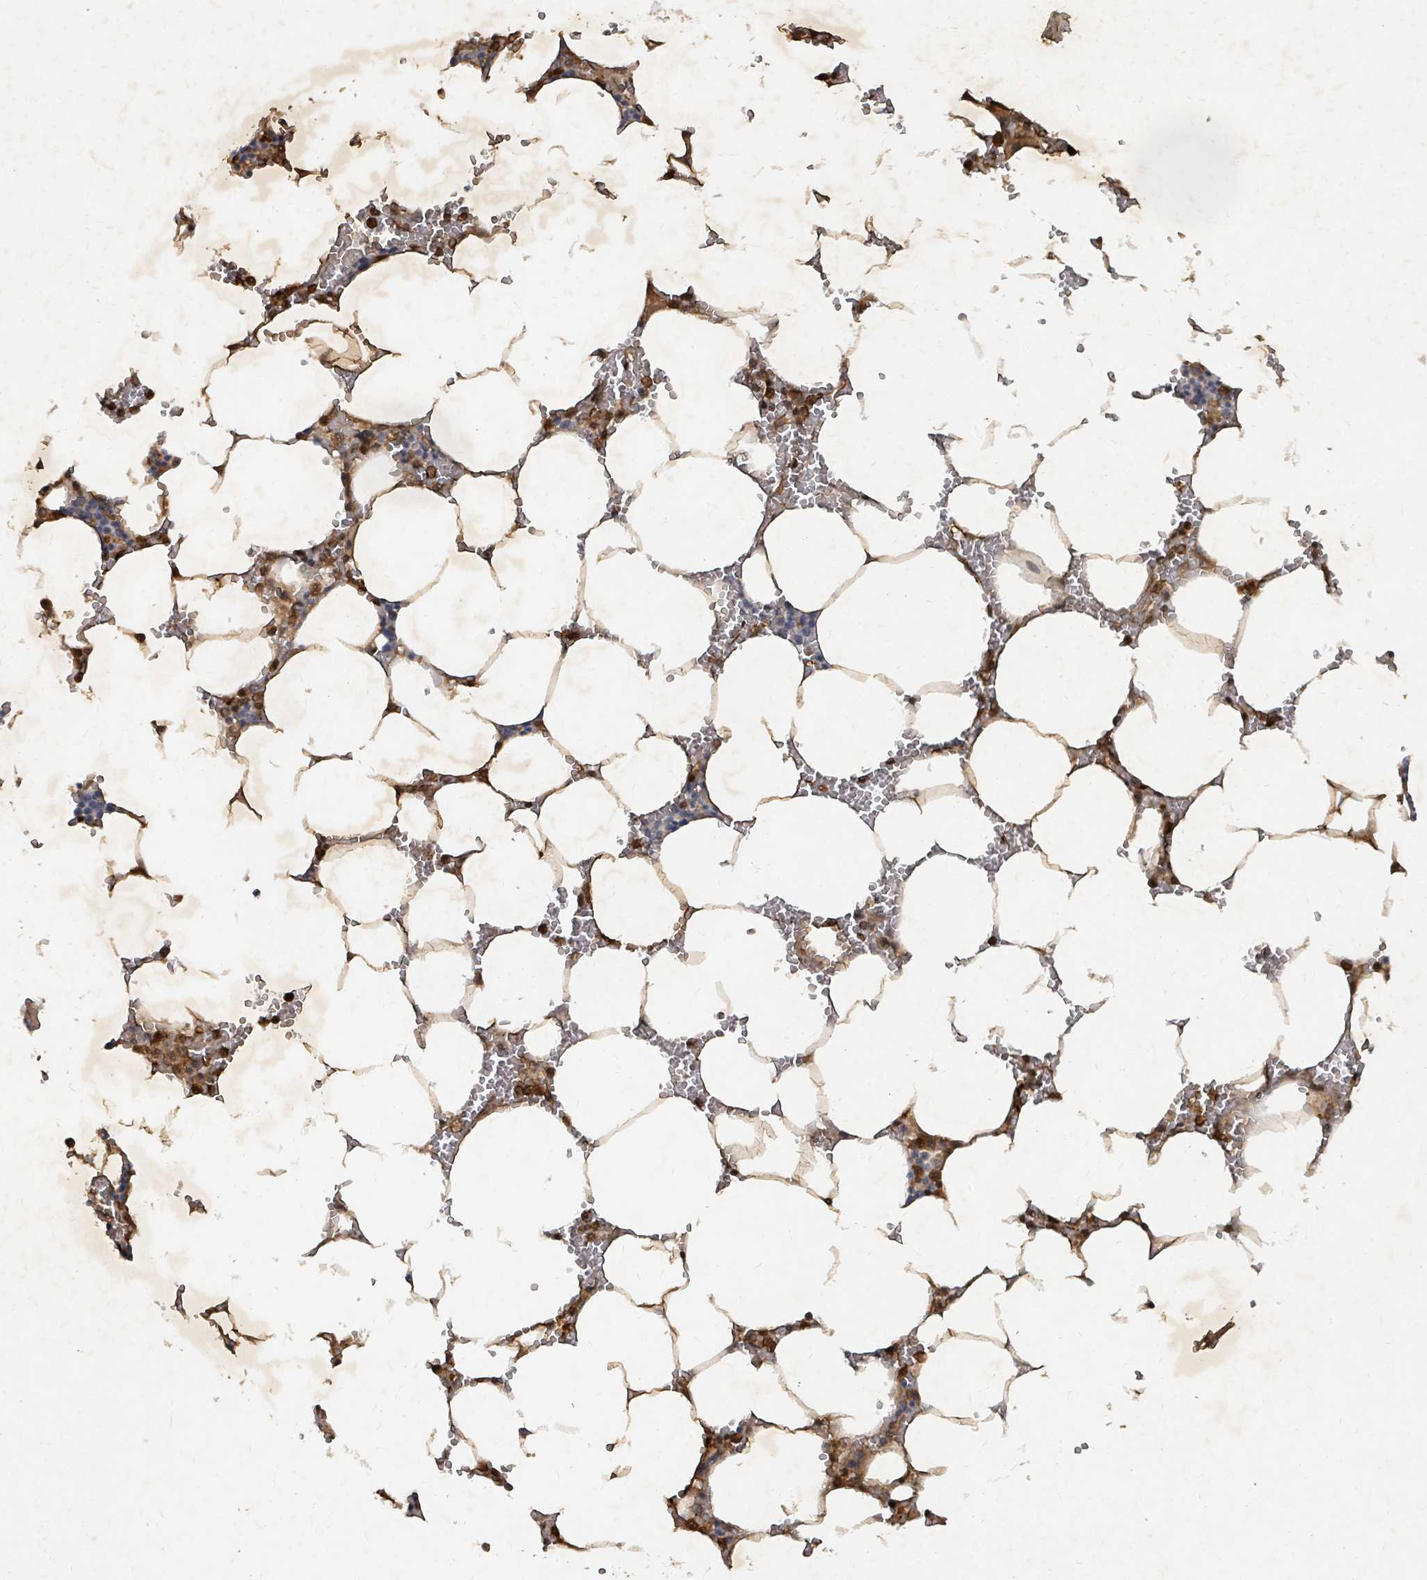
{"staining": {"intensity": "strong", "quantity": "25%-75%", "location": "cytoplasmic/membranous,nuclear"}, "tissue": "bone marrow", "cell_type": "Hematopoietic cells", "image_type": "normal", "snomed": [{"axis": "morphology", "description": "Normal tissue, NOS"}, {"axis": "topography", "description": "Bone marrow"}], "caption": "Immunohistochemical staining of normal bone marrow demonstrates strong cytoplasmic/membranous,nuclear protein positivity in about 25%-75% of hematopoietic cells.", "gene": "KDM4E", "patient": {"sex": "male", "age": 70}}